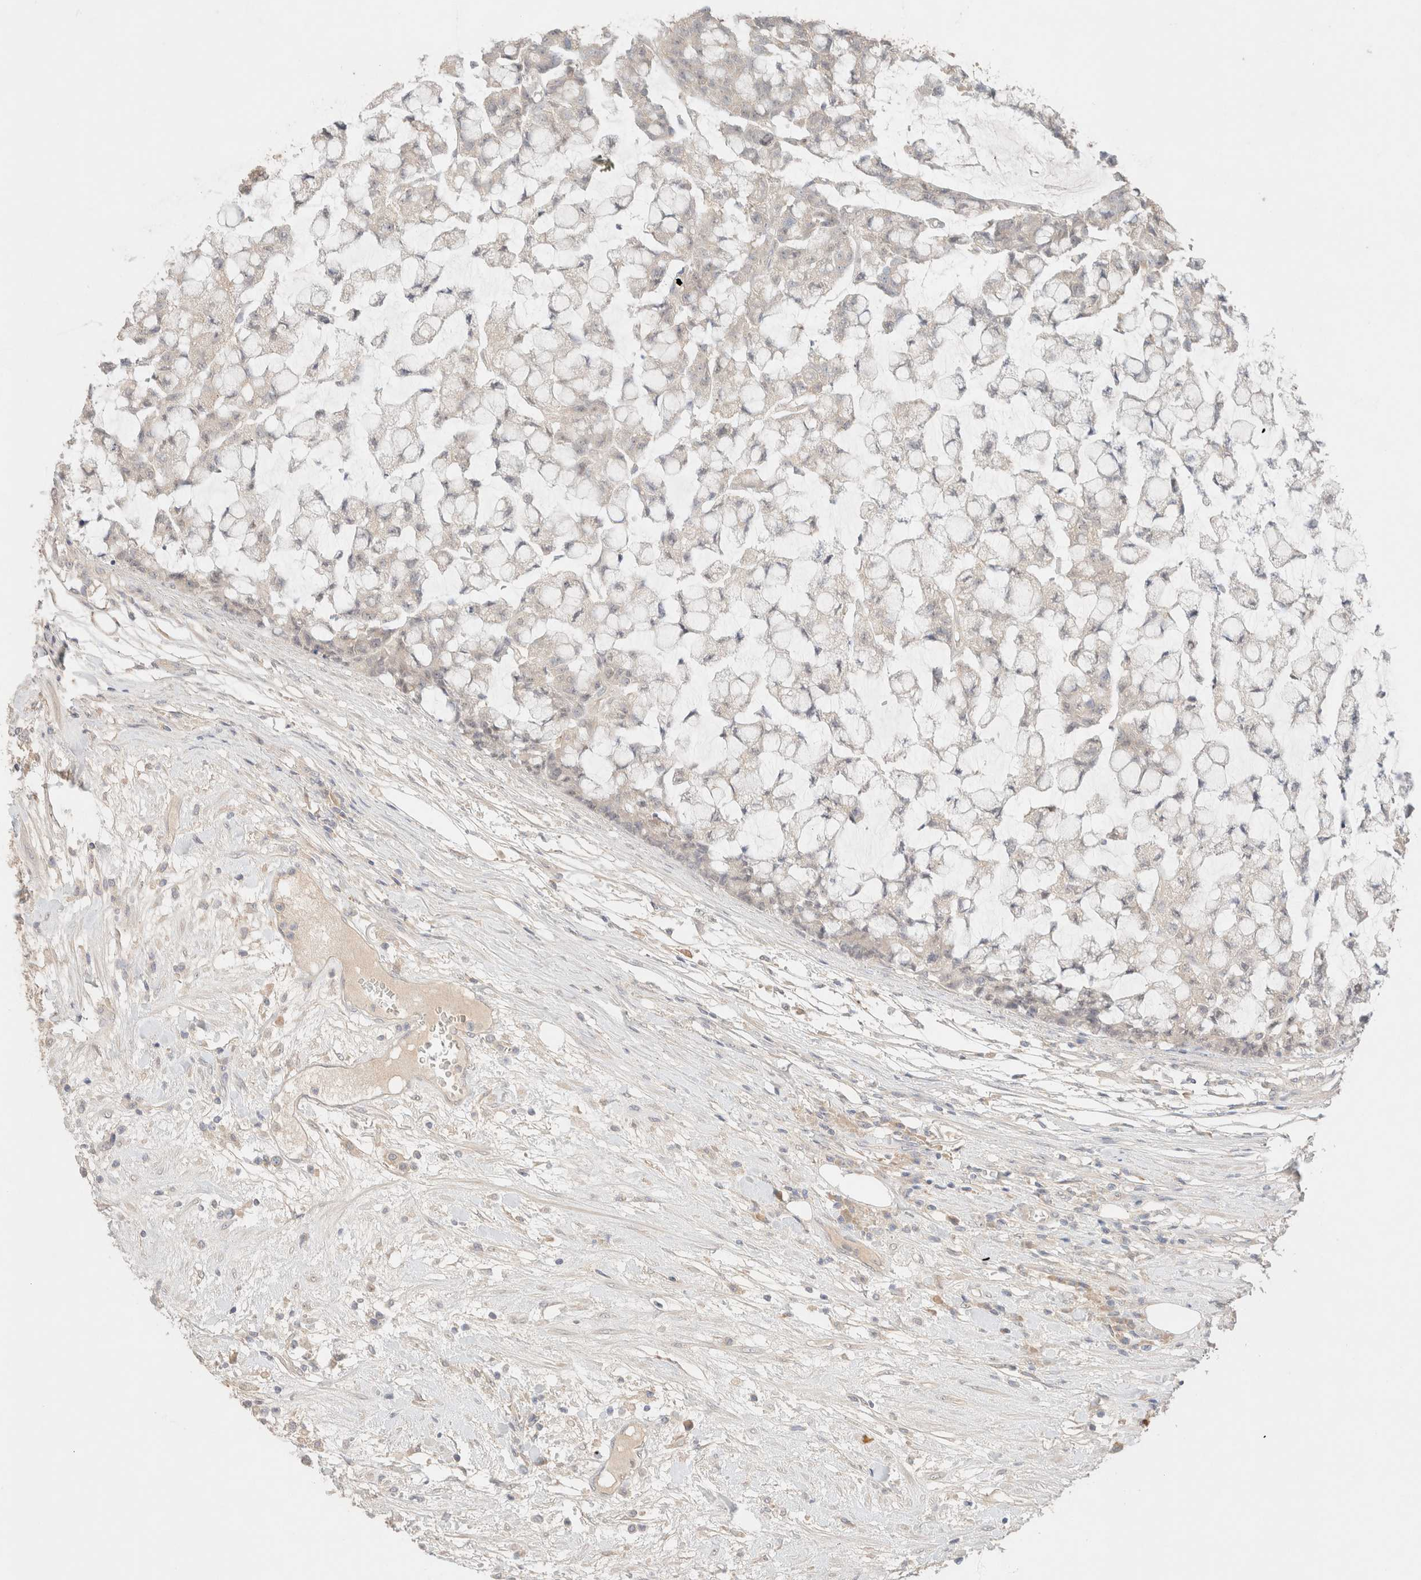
{"staining": {"intensity": "negative", "quantity": "none", "location": "none"}, "tissue": "colorectal cancer", "cell_type": "Tumor cells", "image_type": "cancer", "snomed": [{"axis": "morphology", "description": "Adenocarcinoma, NOS"}, {"axis": "topography", "description": "Colon"}], "caption": "This is a photomicrograph of immunohistochemistry staining of colorectal cancer (adenocarcinoma), which shows no staining in tumor cells.", "gene": "SARM1", "patient": {"sex": "female", "age": 84}}